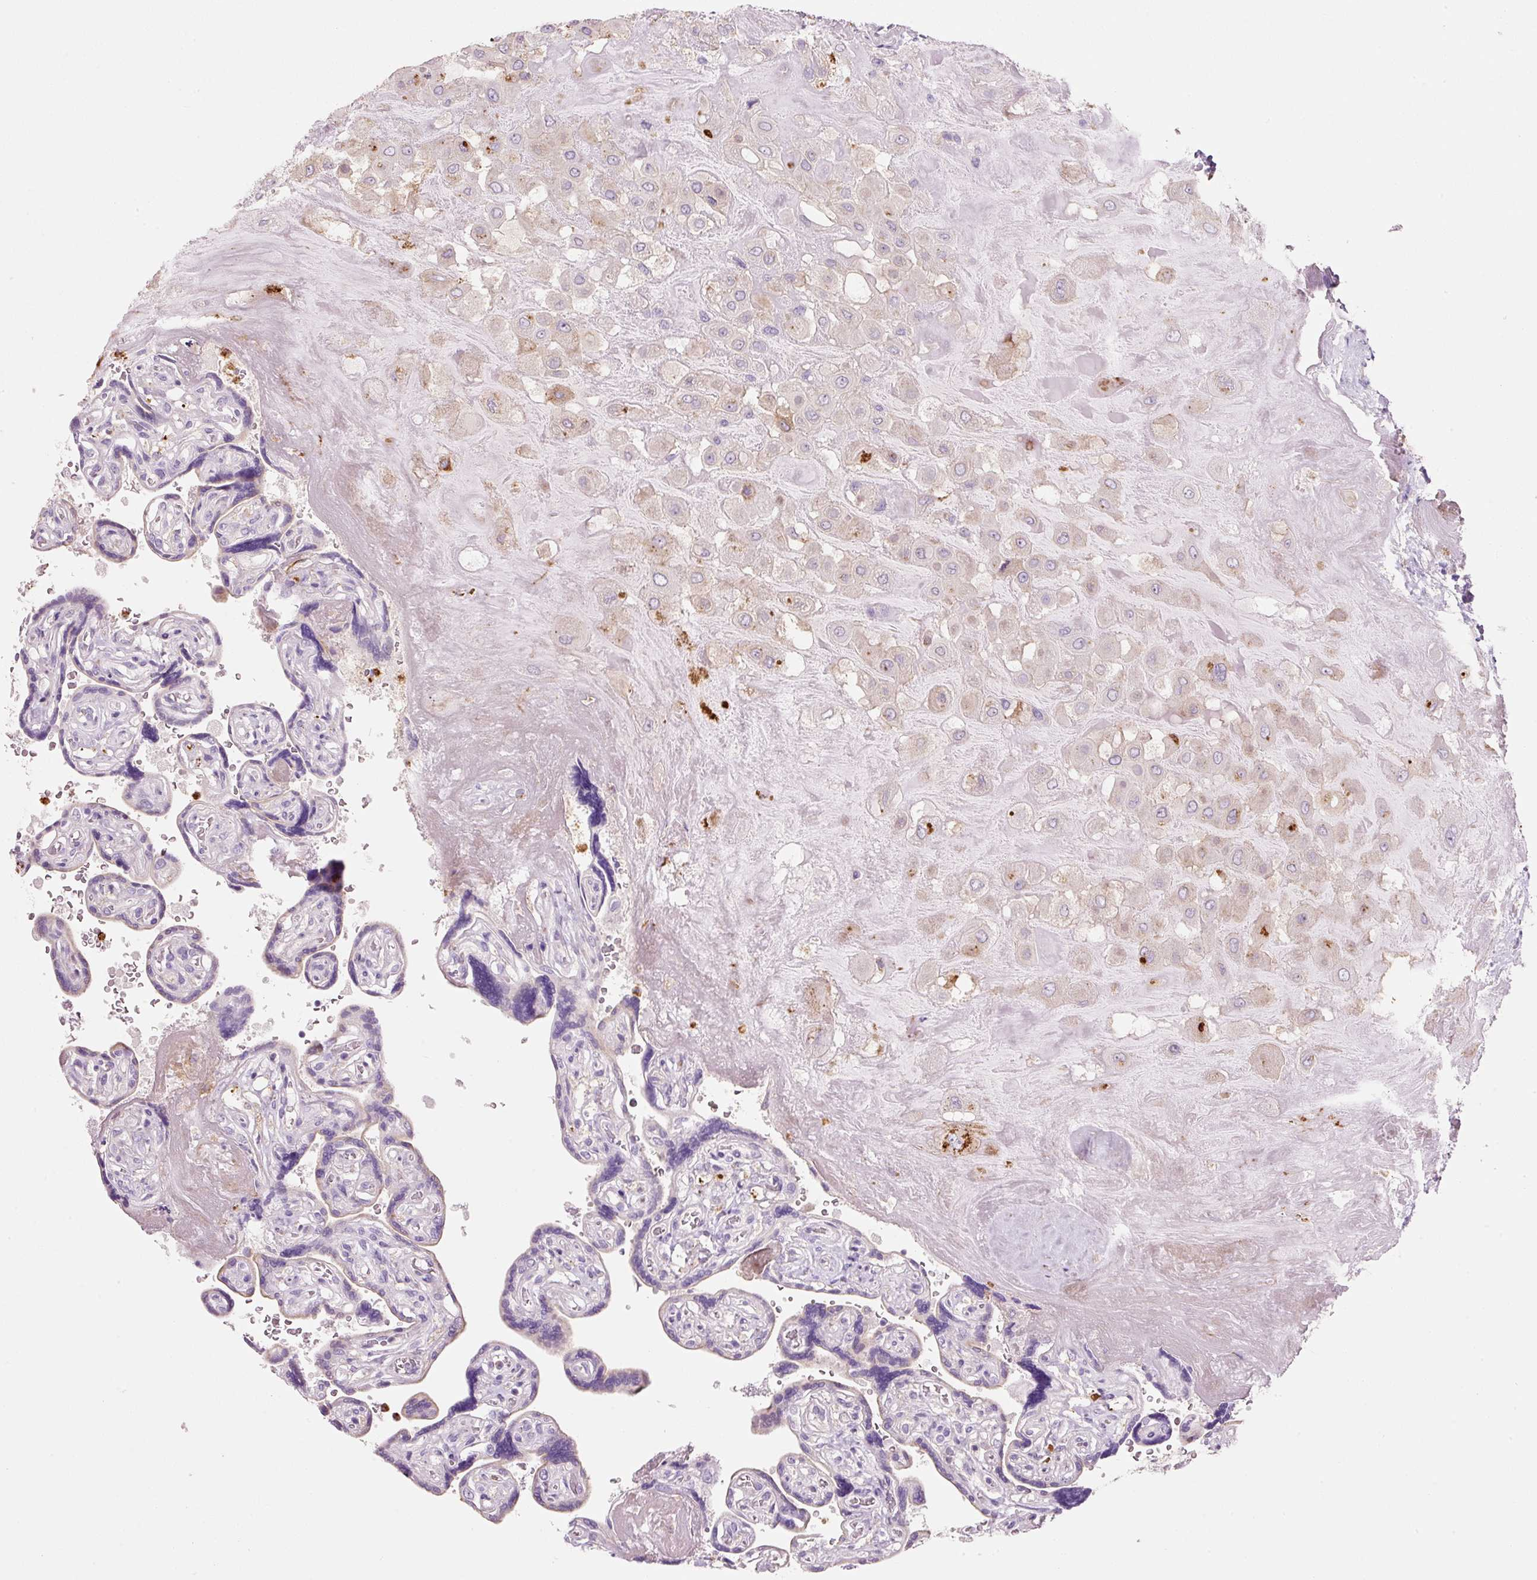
{"staining": {"intensity": "moderate", "quantity": "<25%", "location": "cytoplasmic/membranous"}, "tissue": "placenta", "cell_type": "Decidual cells", "image_type": "normal", "snomed": [{"axis": "morphology", "description": "Normal tissue, NOS"}, {"axis": "topography", "description": "Placenta"}], "caption": "Immunohistochemistry photomicrograph of benign placenta: human placenta stained using IHC reveals low levels of moderate protein expression localized specifically in the cytoplasmic/membranous of decidual cells, appearing as a cytoplasmic/membranous brown color.", "gene": "TMC8", "patient": {"sex": "female", "age": 32}}